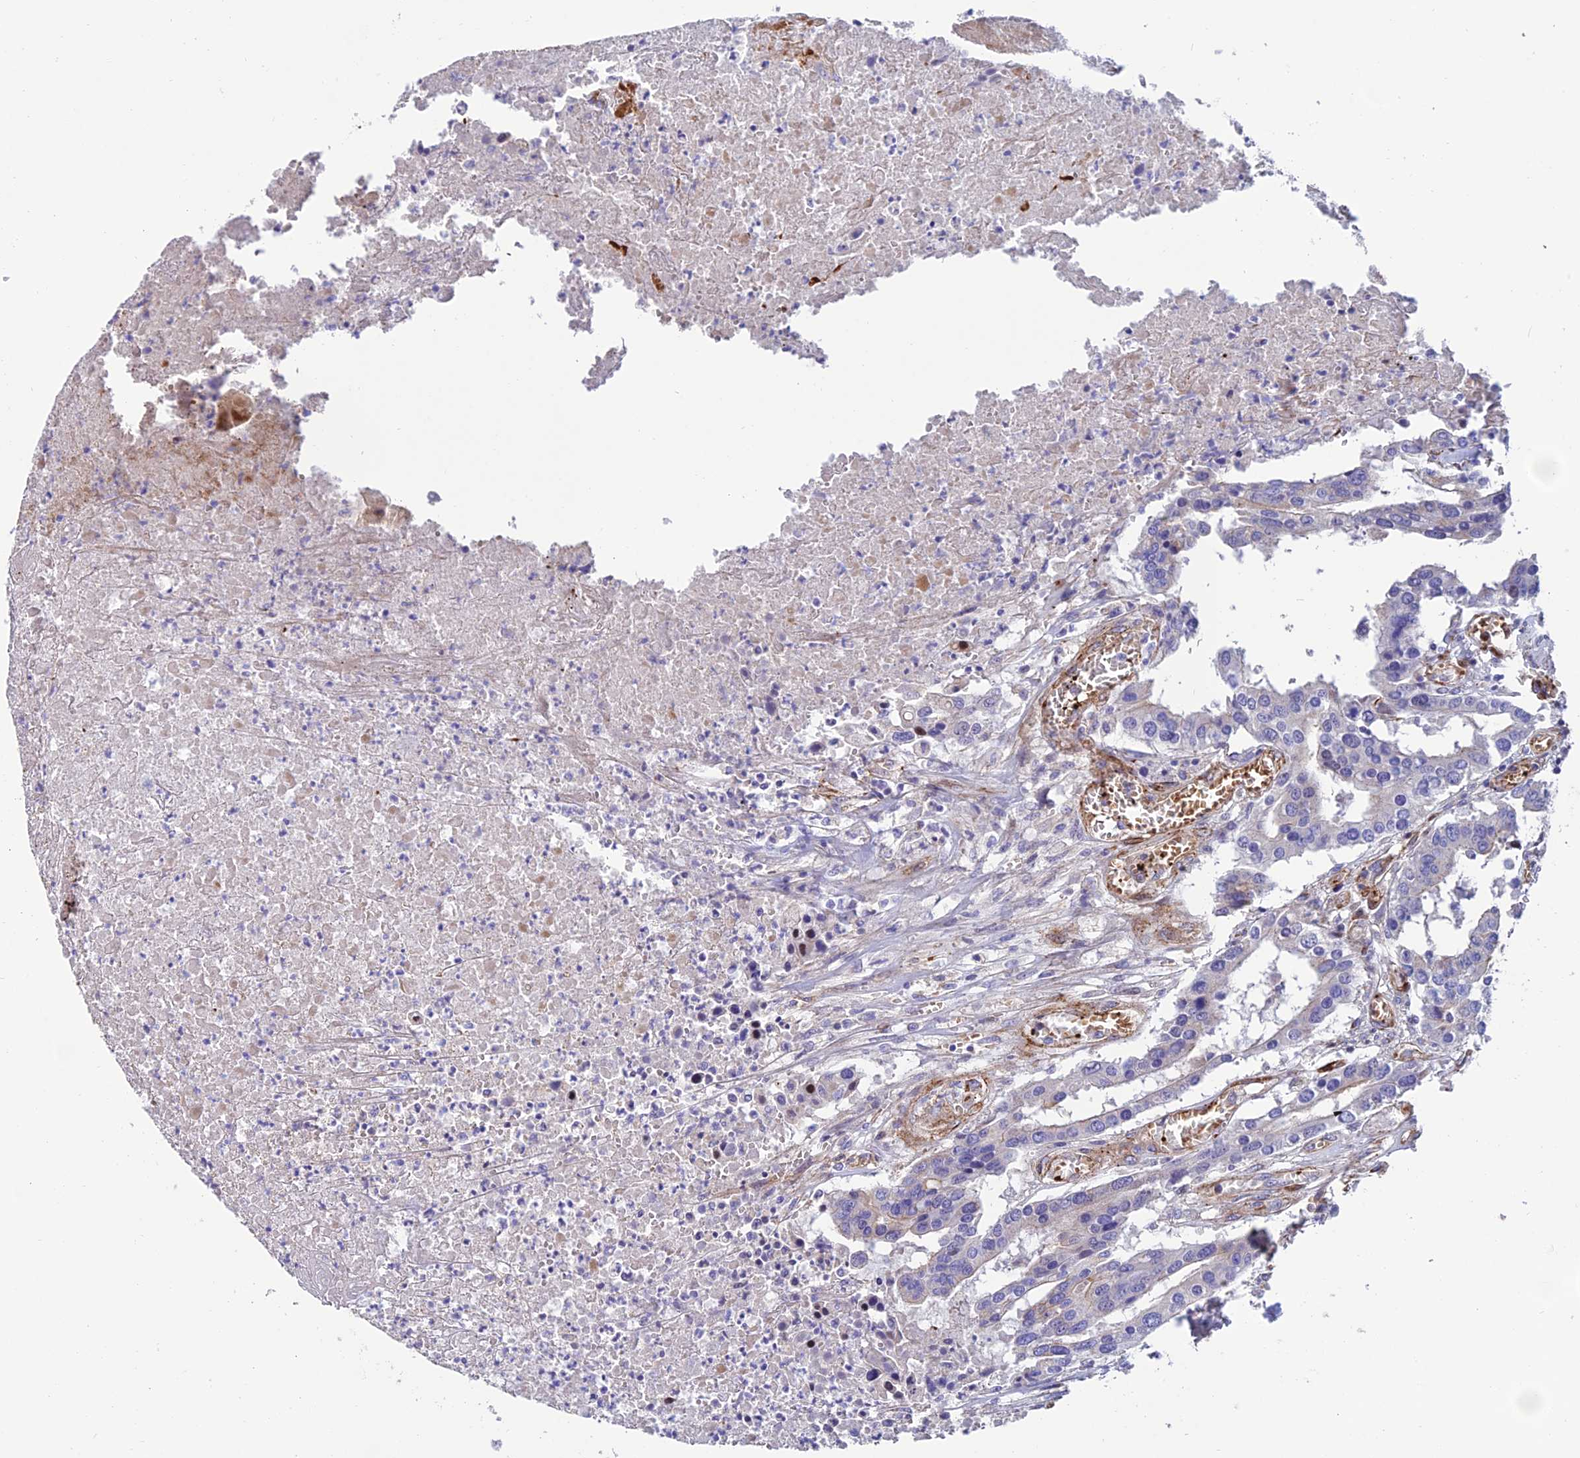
{"staining": {"intensity": "negative", "quantity": "none", "location": "none"}, "tissue": "colorectal cancer", "cell_type": "Tumor cells", "image_type": "cancer", "snomed": [{"axis": "morphology", "description": "Adenocarcinoma, NOS"}, {"axis": "topography", "description": "Colon"}], "caption": "The immunohistochemistry (IHC) histopathology image has no significant expression in tumor cells of colorectal cancer (adenocarcinoma) tissue.", "gene": "REX1BD", "patient": {"sex": "male", "age": 77}}